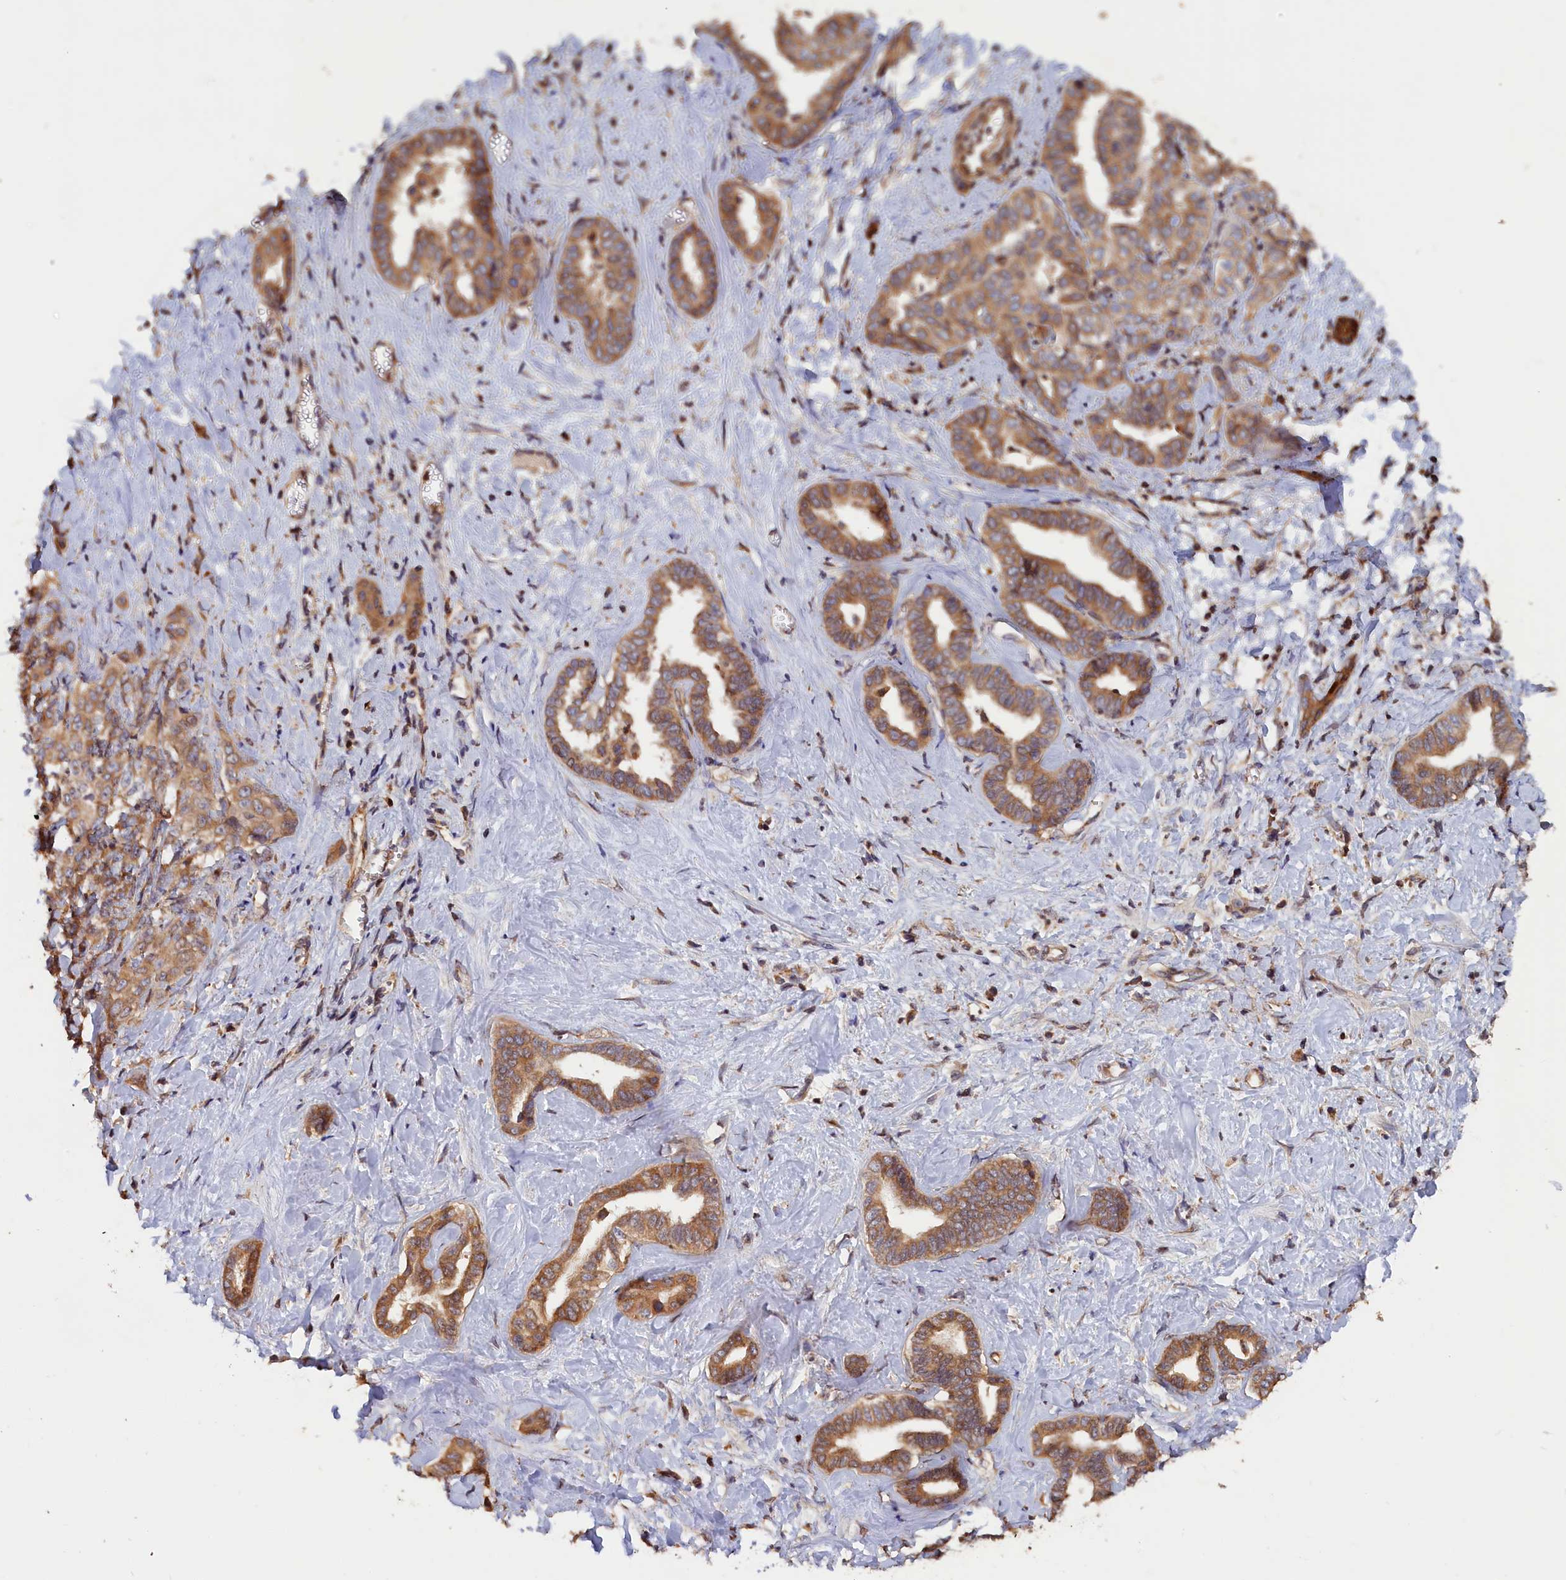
{"staining": {"intensity": "moderate", "quantity": ">75%", "location": "cytoplasmic/membranous"}, "tissue": "liver cancer", "cell_type": "Tumor cells", "image_type": "cancer", "snomed": [{"axis": "morphology", "description": "Cholangiocarcinoma"}, {"axis": "topography", "description": "Liver"}], "caption": "Immunohistochemical staining of liver cancer (cholangiocarcinoma) exhibits medium levels of moderate cytoplasmic/membranous staining in about >75% of tumor cells.", "gene": "HMOX2", "patient": {"sex": "female", "age": 77}}